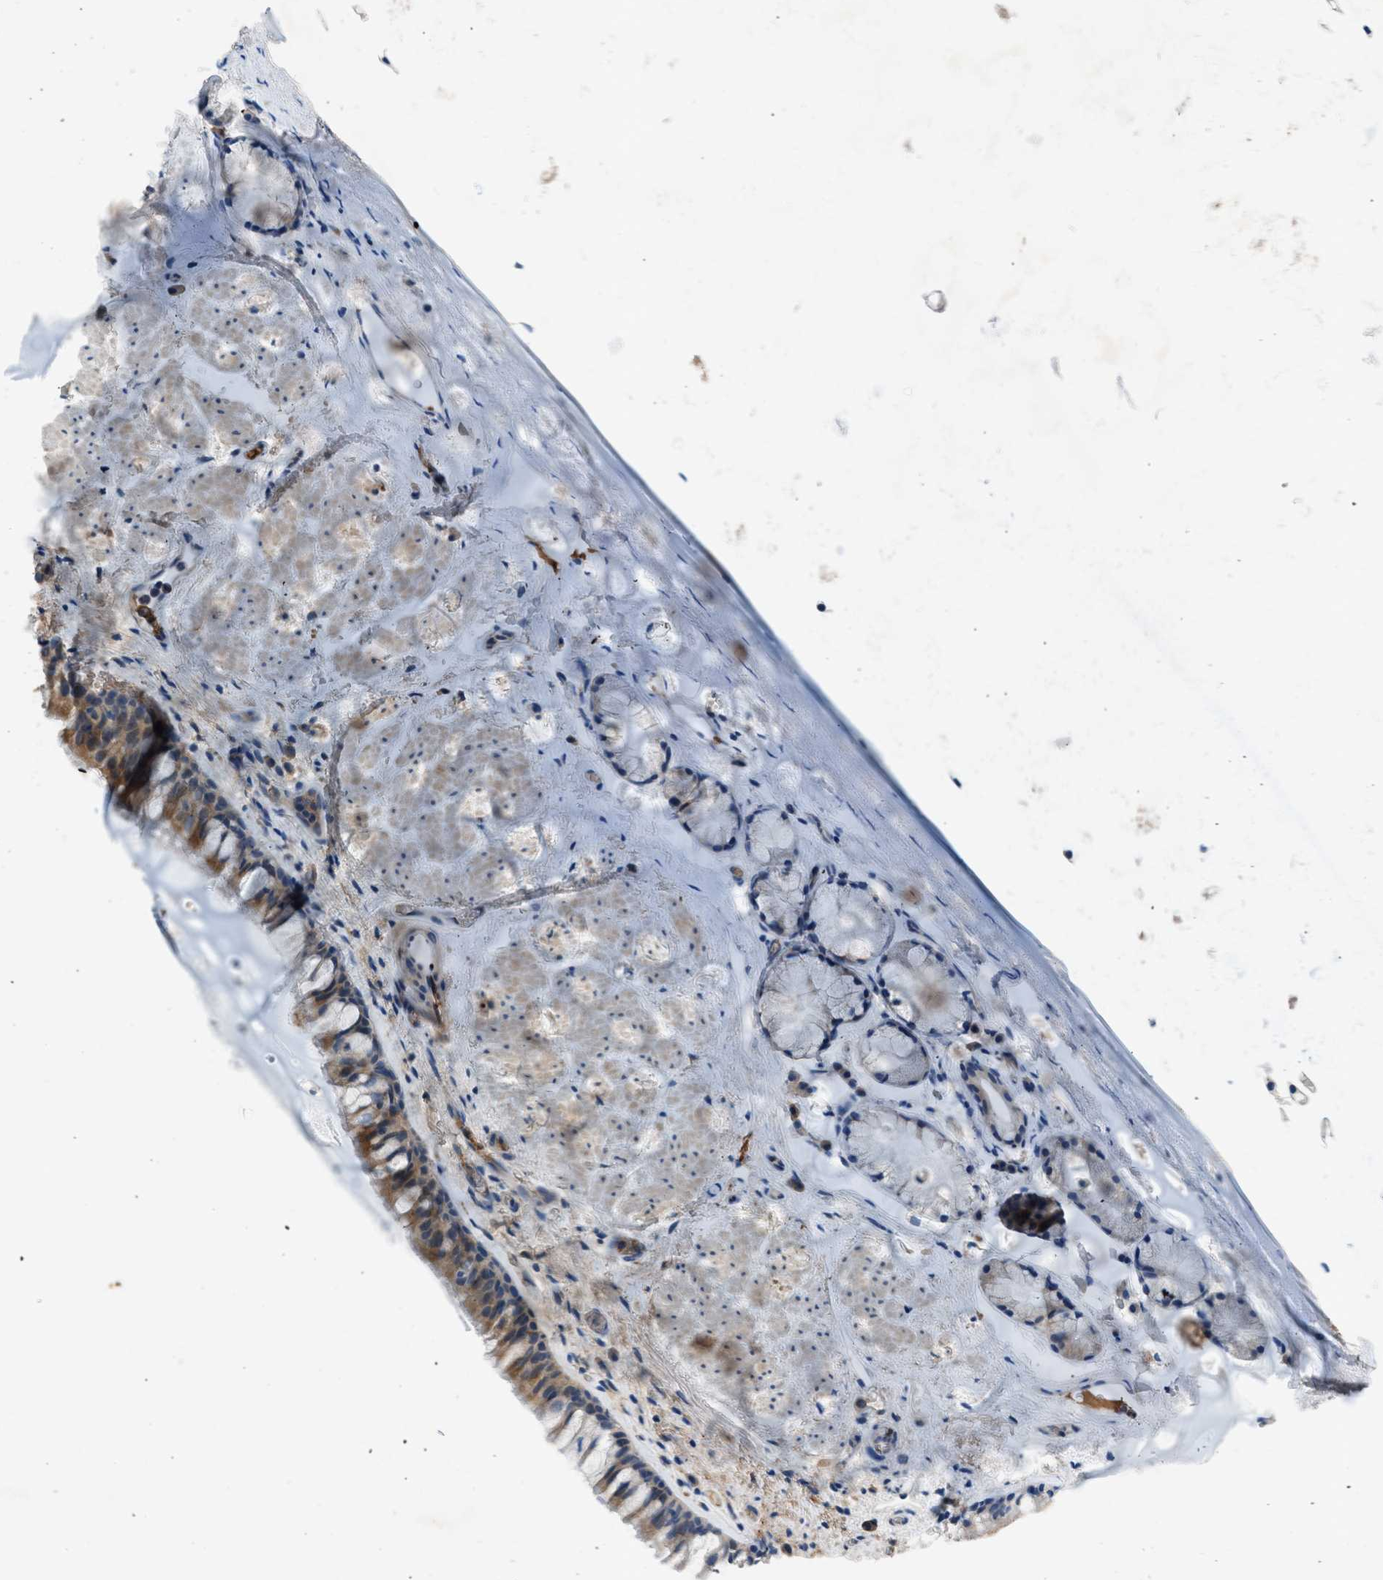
{"staining": {"intensity": "moderate", "quantity": ">75%", "location": "cytoplasmic/membranous"}, "tissue": "bronchus", "cell_type": "Respiratory epithelial cells", "image_type": "normal", "snomed": [{"axis": "morphology", "description": "Normal tissue, NOS"}, {"axis": "topography", "description": "Cartilage tissue"}, {"axis": "topography", "description": "Bronchus"}], "caption": "Immunohistochemistry (IHC) image of benign human bronchus stained for a protein (brown), which shows medium levels of moderate cytoplasmic/membranous expression in approximately >75% of respiratory epithelial cells.", "gene": "RWDD2B", "patient": {"sex": "female", "age": 53}}